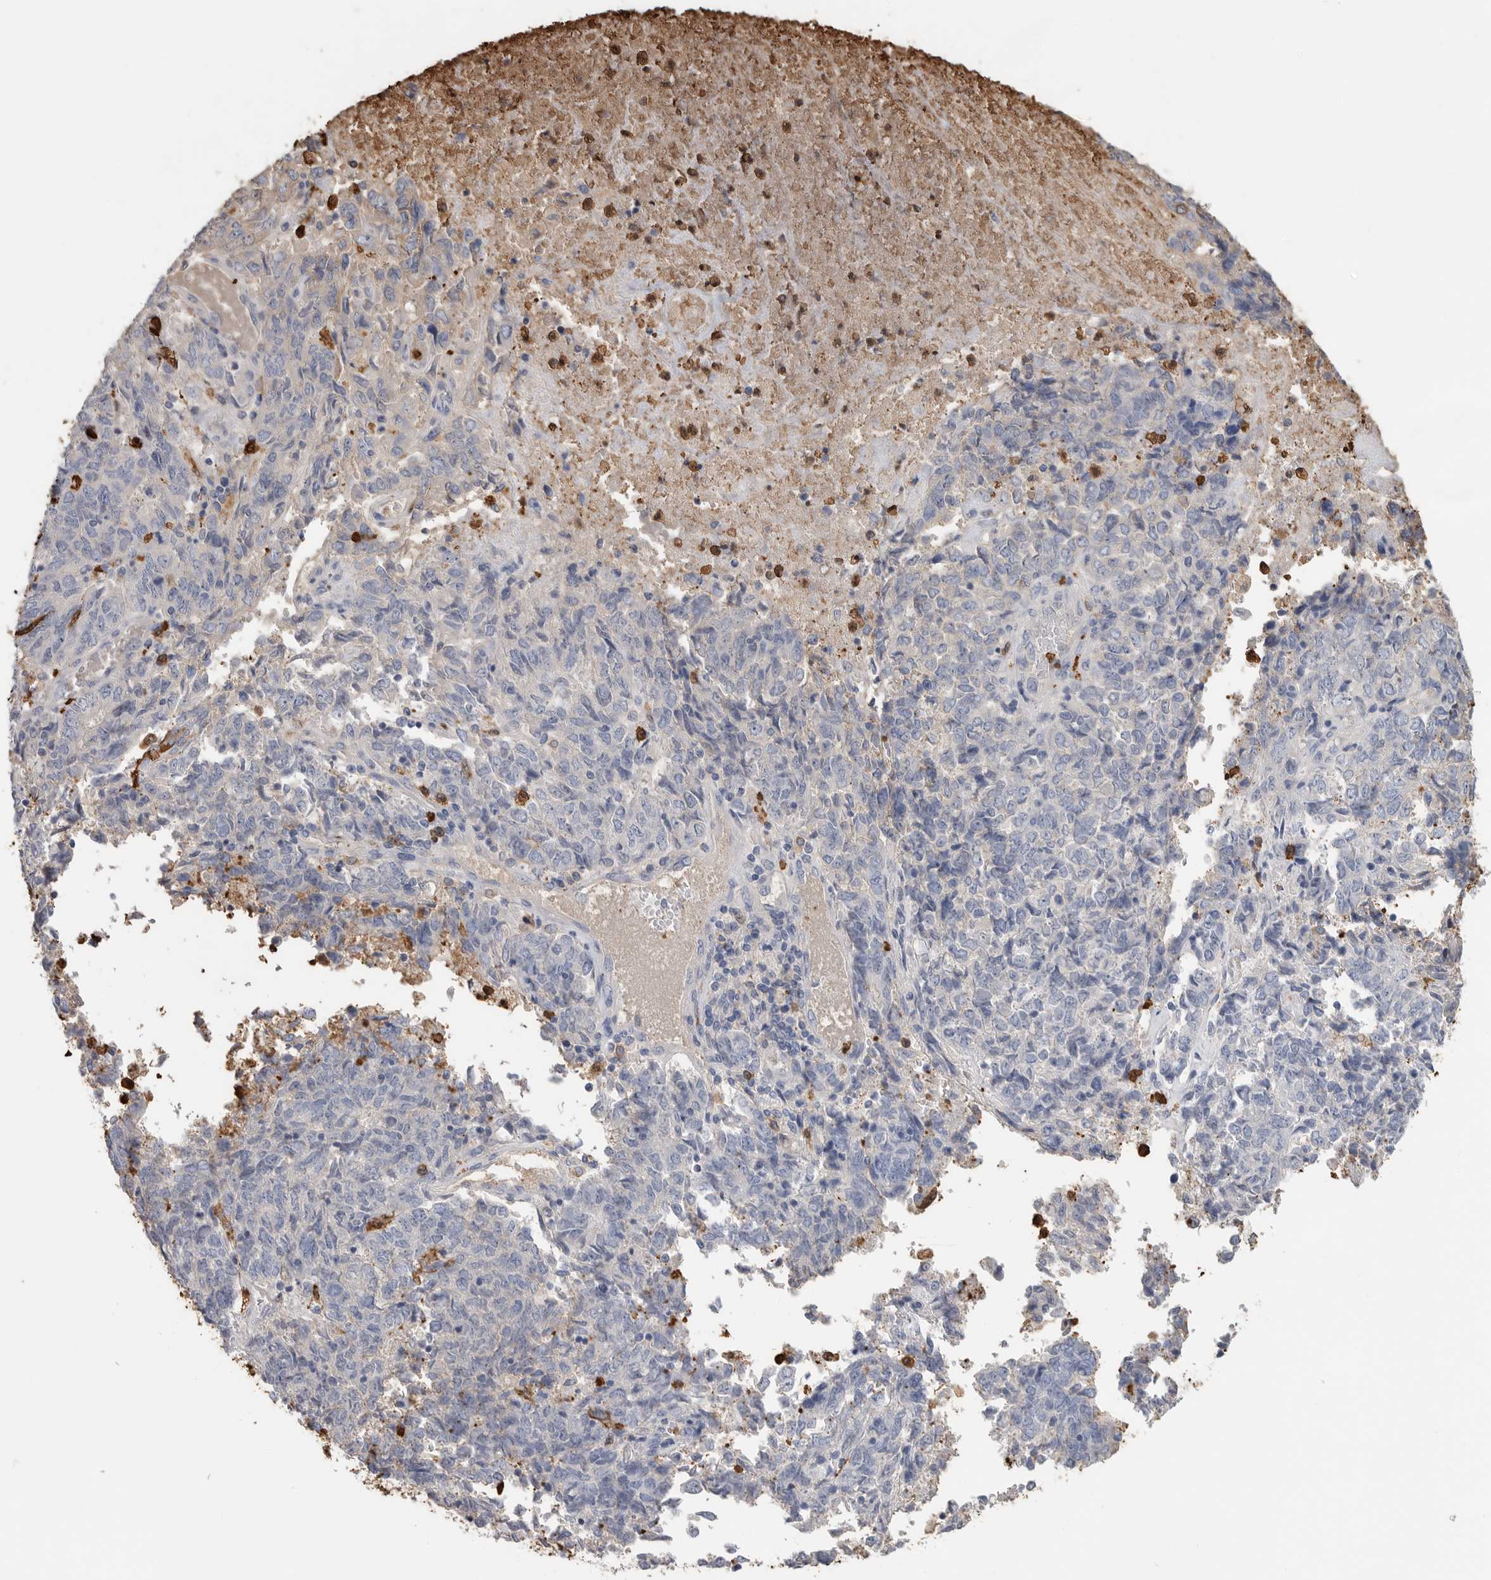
{"staining": {"intensity": "negative", "quantity": "none", "location": "none"}, "tissue": "endometrial cancer", "cell_type": "Tumor cells", "image_type": "cancer", "snomed": [{"axis": "morphology", "description": "Adenocarcinoma, NOS"}, {"axis": "topography", "description": "Endometrium"}], "caption": "An immunohistochemistry (IHC) histopathology image of endometrial cancer (adenocarcinoma) is shown. There is no staining in tumor cells of endometrial cancer (adenocarcinoma). Brightfield microscopy of immunohistochemistry (IHC) stained with DAB (brown) and hematoxylin (blue), captured at high magnification.", "gene": "CYB561D1", "patient": {"sex": "female", "age": 80}}